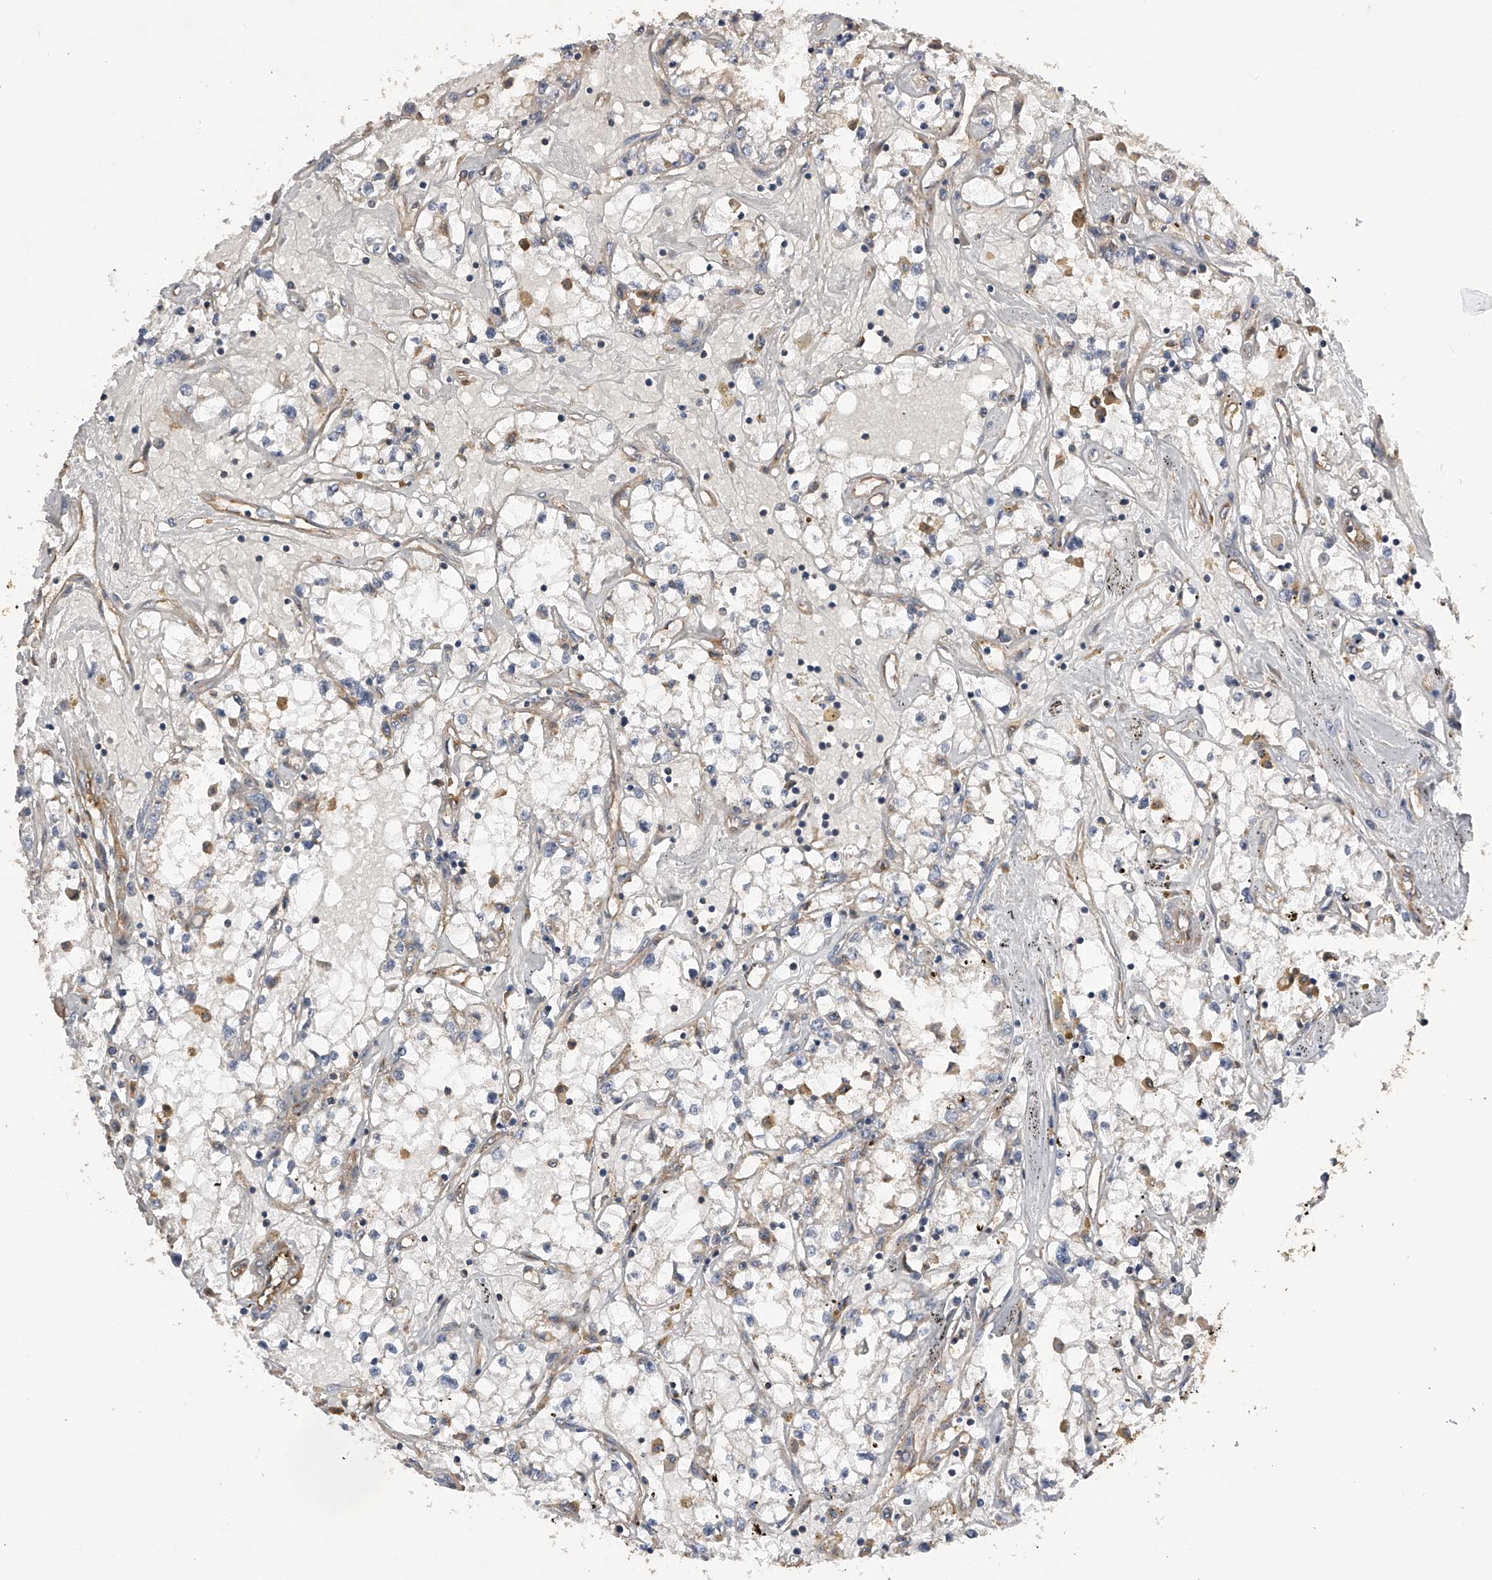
{"staining": {"intensity": "negative", "quantity": "none", "location": "none"}, "tissue": "renal cancer", "cell_type": "Tumor cells", "image_type": "cancer", "snomed": [{"axis": "morphology", "description": "Adenocarcinoma, NOS"}, {"axis": "topography", "description": "Kidney"}], "caption": "Tumor cells show no significant expression in renal adenocarcinoma. (DAB (3,3'-diaminobenzidine) immunohistochemistry with hematoxylin counter stain).", "gene": "PTPRA", "patient": {"sex": "male", "age": 56}}